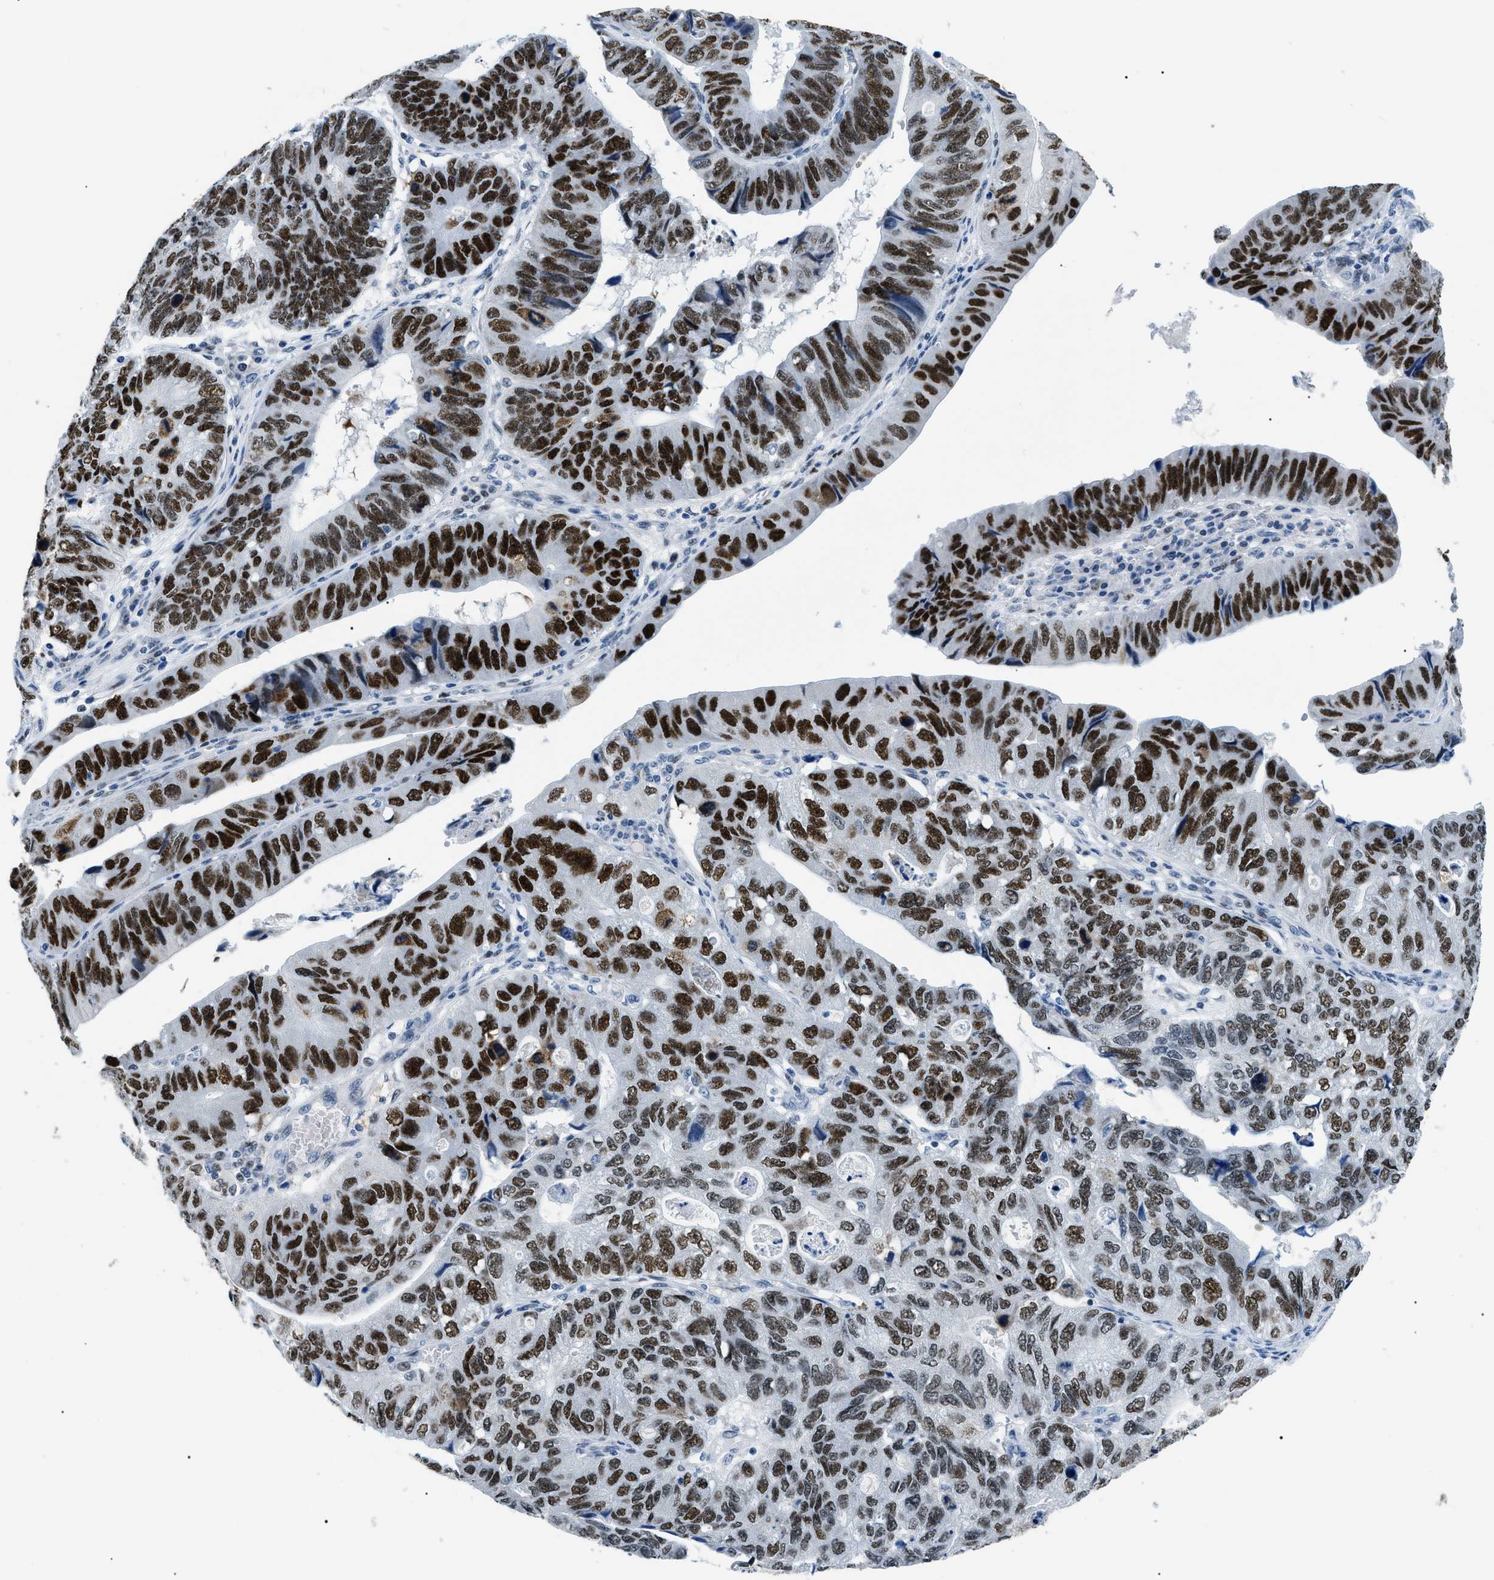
{"staining": {"intensity": "strong", "quantity": ">75%", "location": "nuclear"}, "tissue": "stomach cancer", "cell_type": "Tumor cells", "image_type": "cancer", "snomed": [{"axis": "morphology", "description": "Adenocarcinoma, NOS"}, {"axis": "topography", "description": "Stomach"}], "caption": "Human stomach cancer (adenocarcinoma) stained for a protein (brown) shows strong nuclear positive expression in about >75% of tumor cells.", "gene": "SMARCC1", "patient": {"sex": "male", "age": 59}}